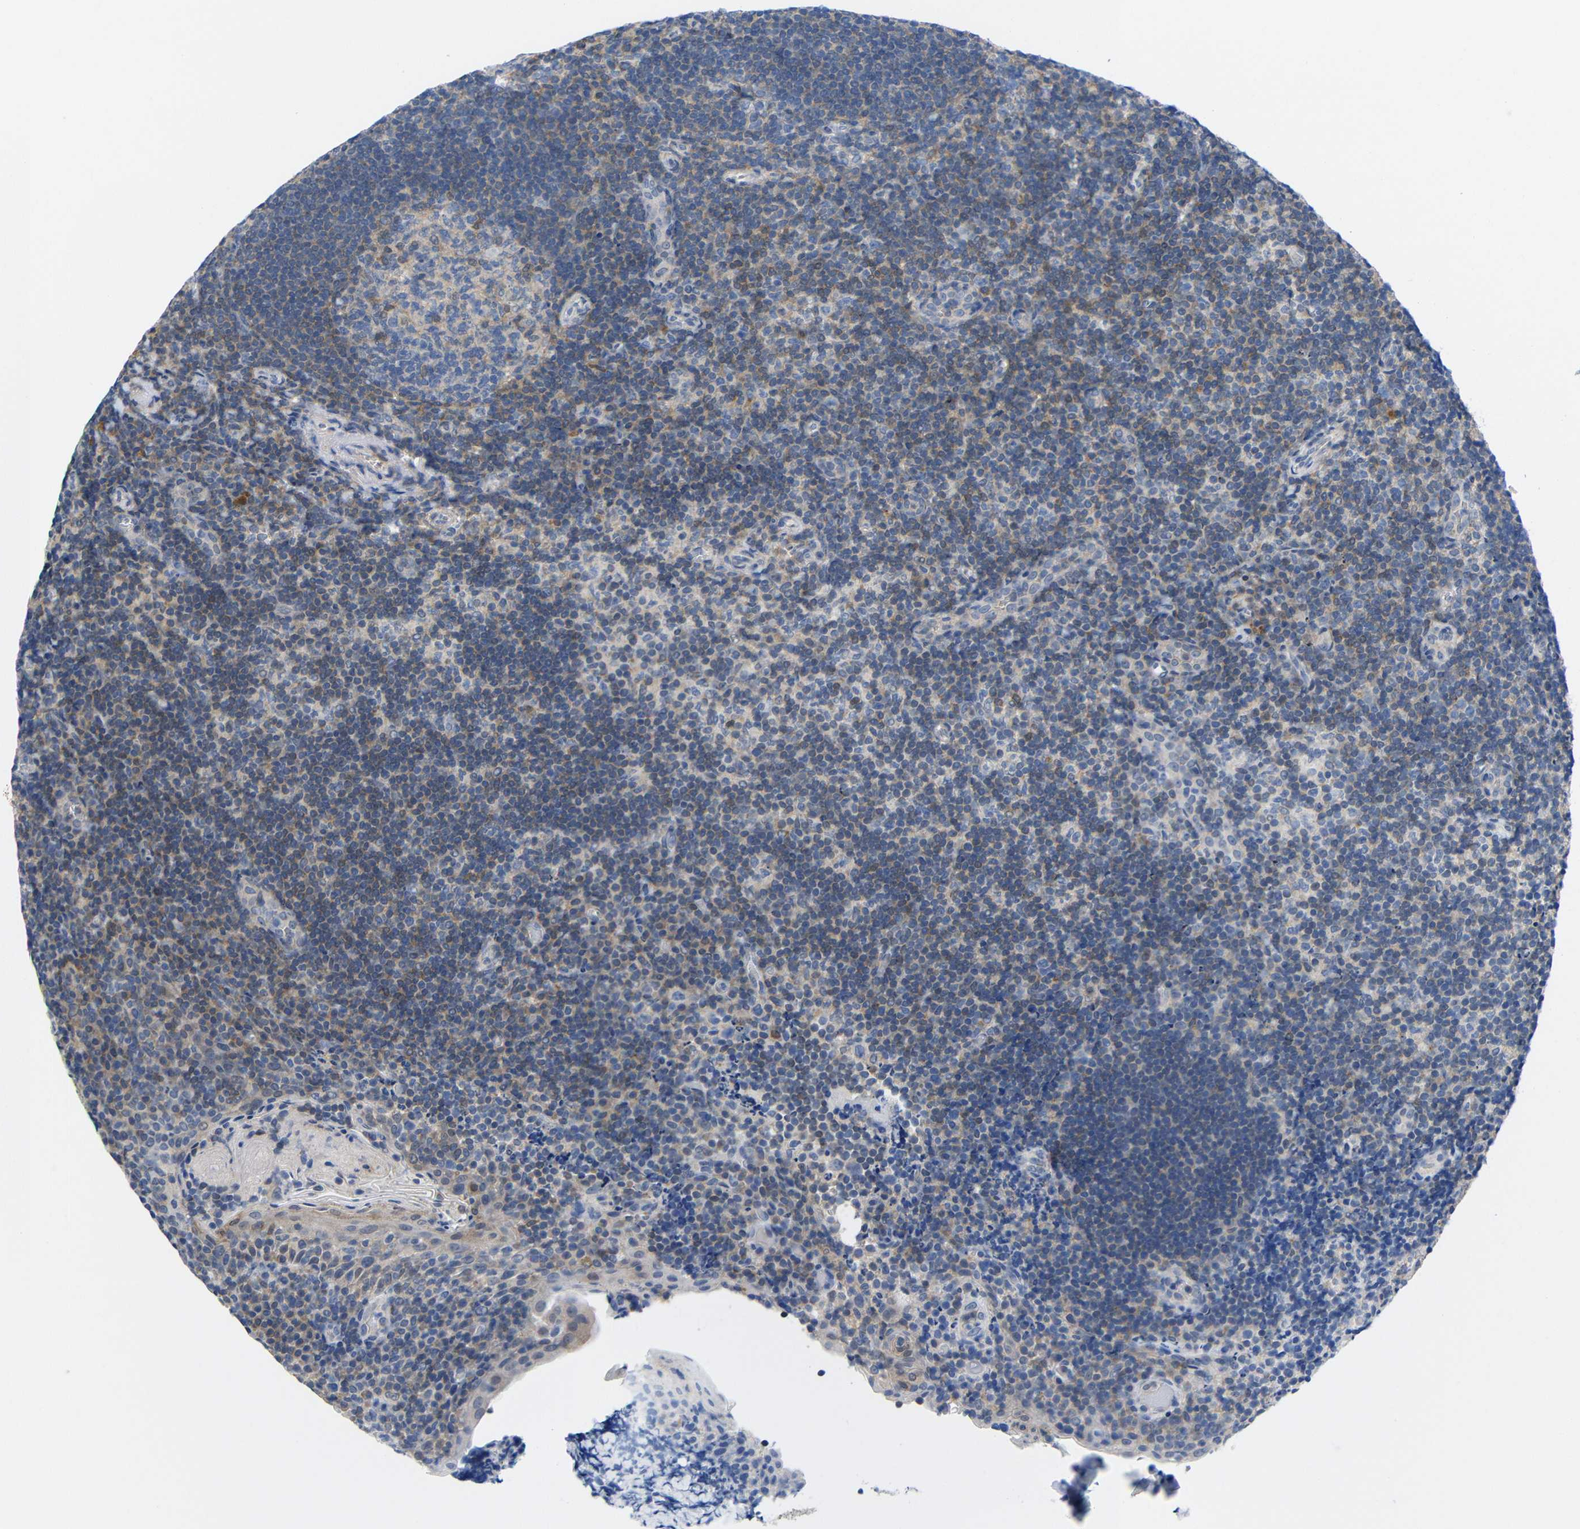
{"staining": {"intensity": "weak", "quantity": "<25%", "location": "cytoplasmic/membranous"}, "tissue": "tonsil", "cell_type": "Germinal center cells", "image_type": "normal", "snomed": [{"axis": "morphology", "description": "Normal tissue, NOS"}, {"axis": "topography", "description": "Tonsil"}], "caption": "DAB (3,3'-diaminobenzidine) immunohistochemical staining of unremarkable tonsil reveals no significant positivity in germinal center cells. (DAB (3,3'-diaminobenzidine) immunohistochemistry (IHC) visualized using brightfield microscopy, high magnification).", "gene": "PEBP1", "patient": {"sex": "male", "age": 37}}